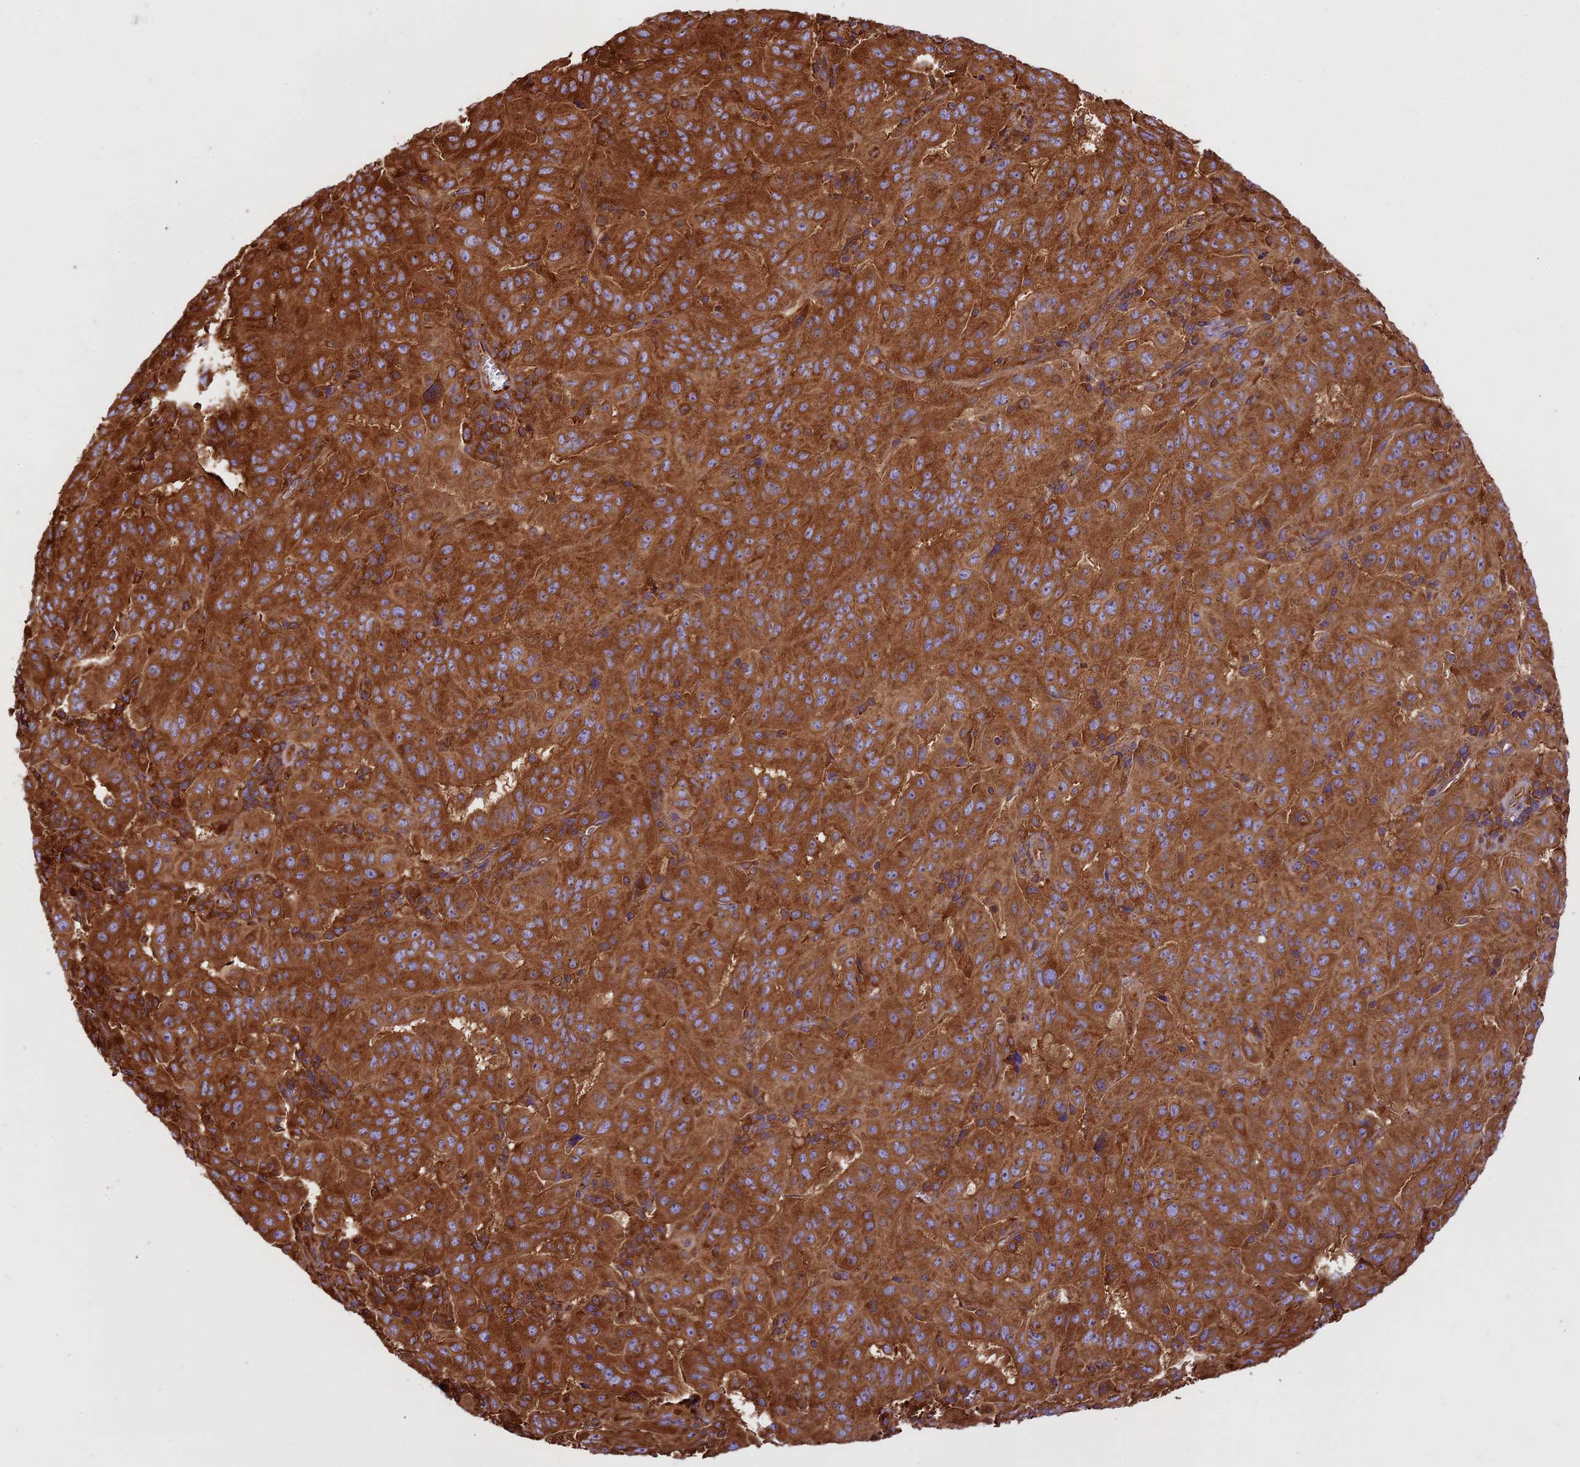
{"staining": {"intensity": "strong", "quantity": ">75%", "location": "cytoplasmic/membranous"}, "tissue": "pancreatic cancer", "cell_type": "Tumor cells", "image_type": "cancer", "snomed": [{"axis": "morphology", "description": "Adenocarcinoma, NOS"}, {"axis": "topography", "description": "Pancreas"}], "caption": "Immunohistochemistry (IHC) (DAB) staining of pancreatic cancer (adenocarcinoma) demonstrates strong cytoplasmic/membranous protein positivity in about >75% of tumor cells.", "gene": "KARS1", "patient": {"sex": "male", "age": 63}}